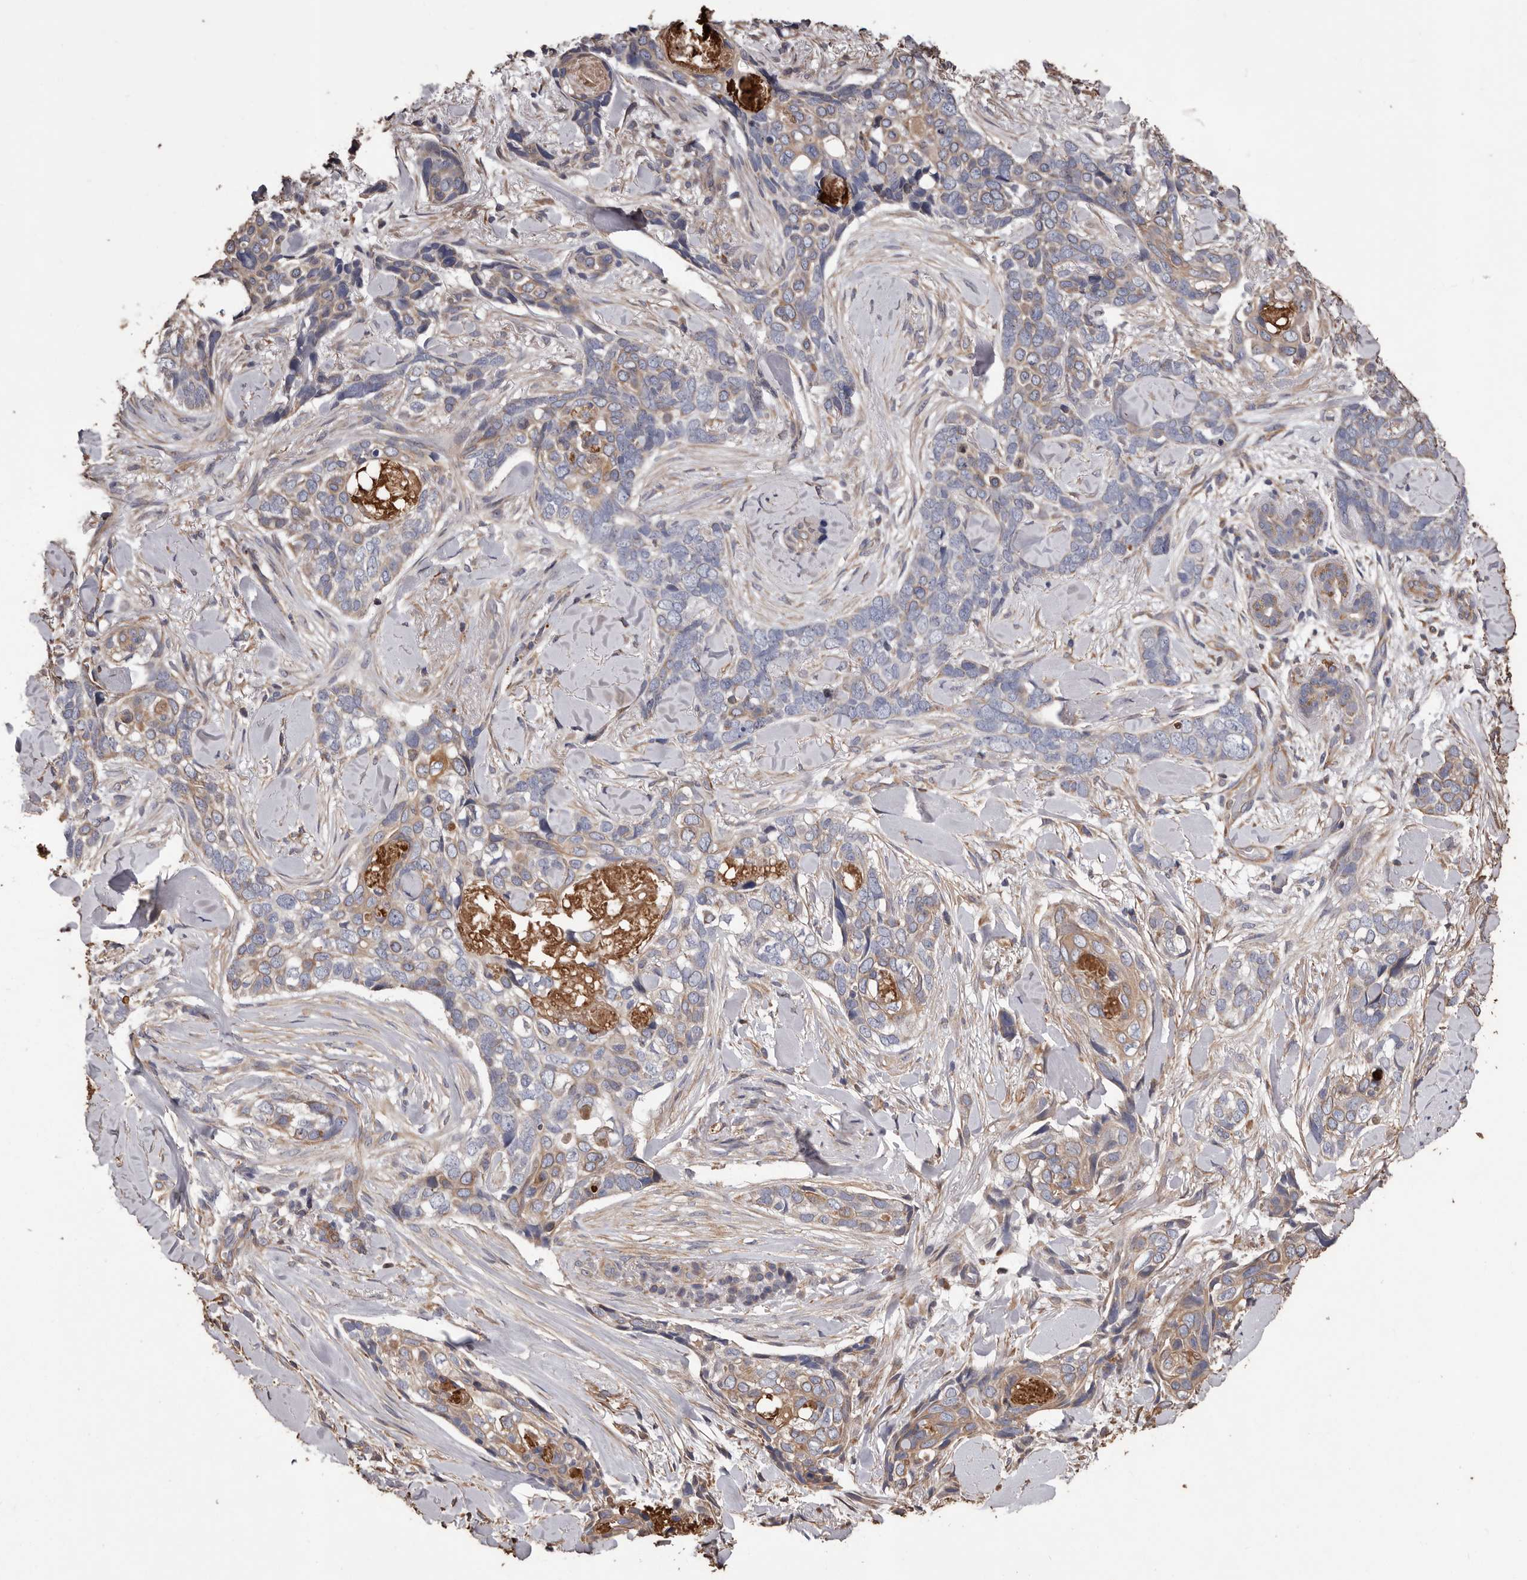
{"staining": {"intensity": "weak", "quantity": ">75%", "location": "cytoplasmic/membranous"}, "tissue": "skin cancer", "cell_type": "Tumor cells", "image_type": "cancer", "snomed": [{"axis": "morphology", "description": "Basal cell carcinoma"}, {"axis": "topography", "description": "Skin"}], "caption": "There is low levels of weak cytoplasmic/membranous positivity in tumor cells of skin cancer, as demonstrated by immunohistochemical staining (brown color).", "gene": "CEP104", "patient": {"sex": "female", "age": 82}}